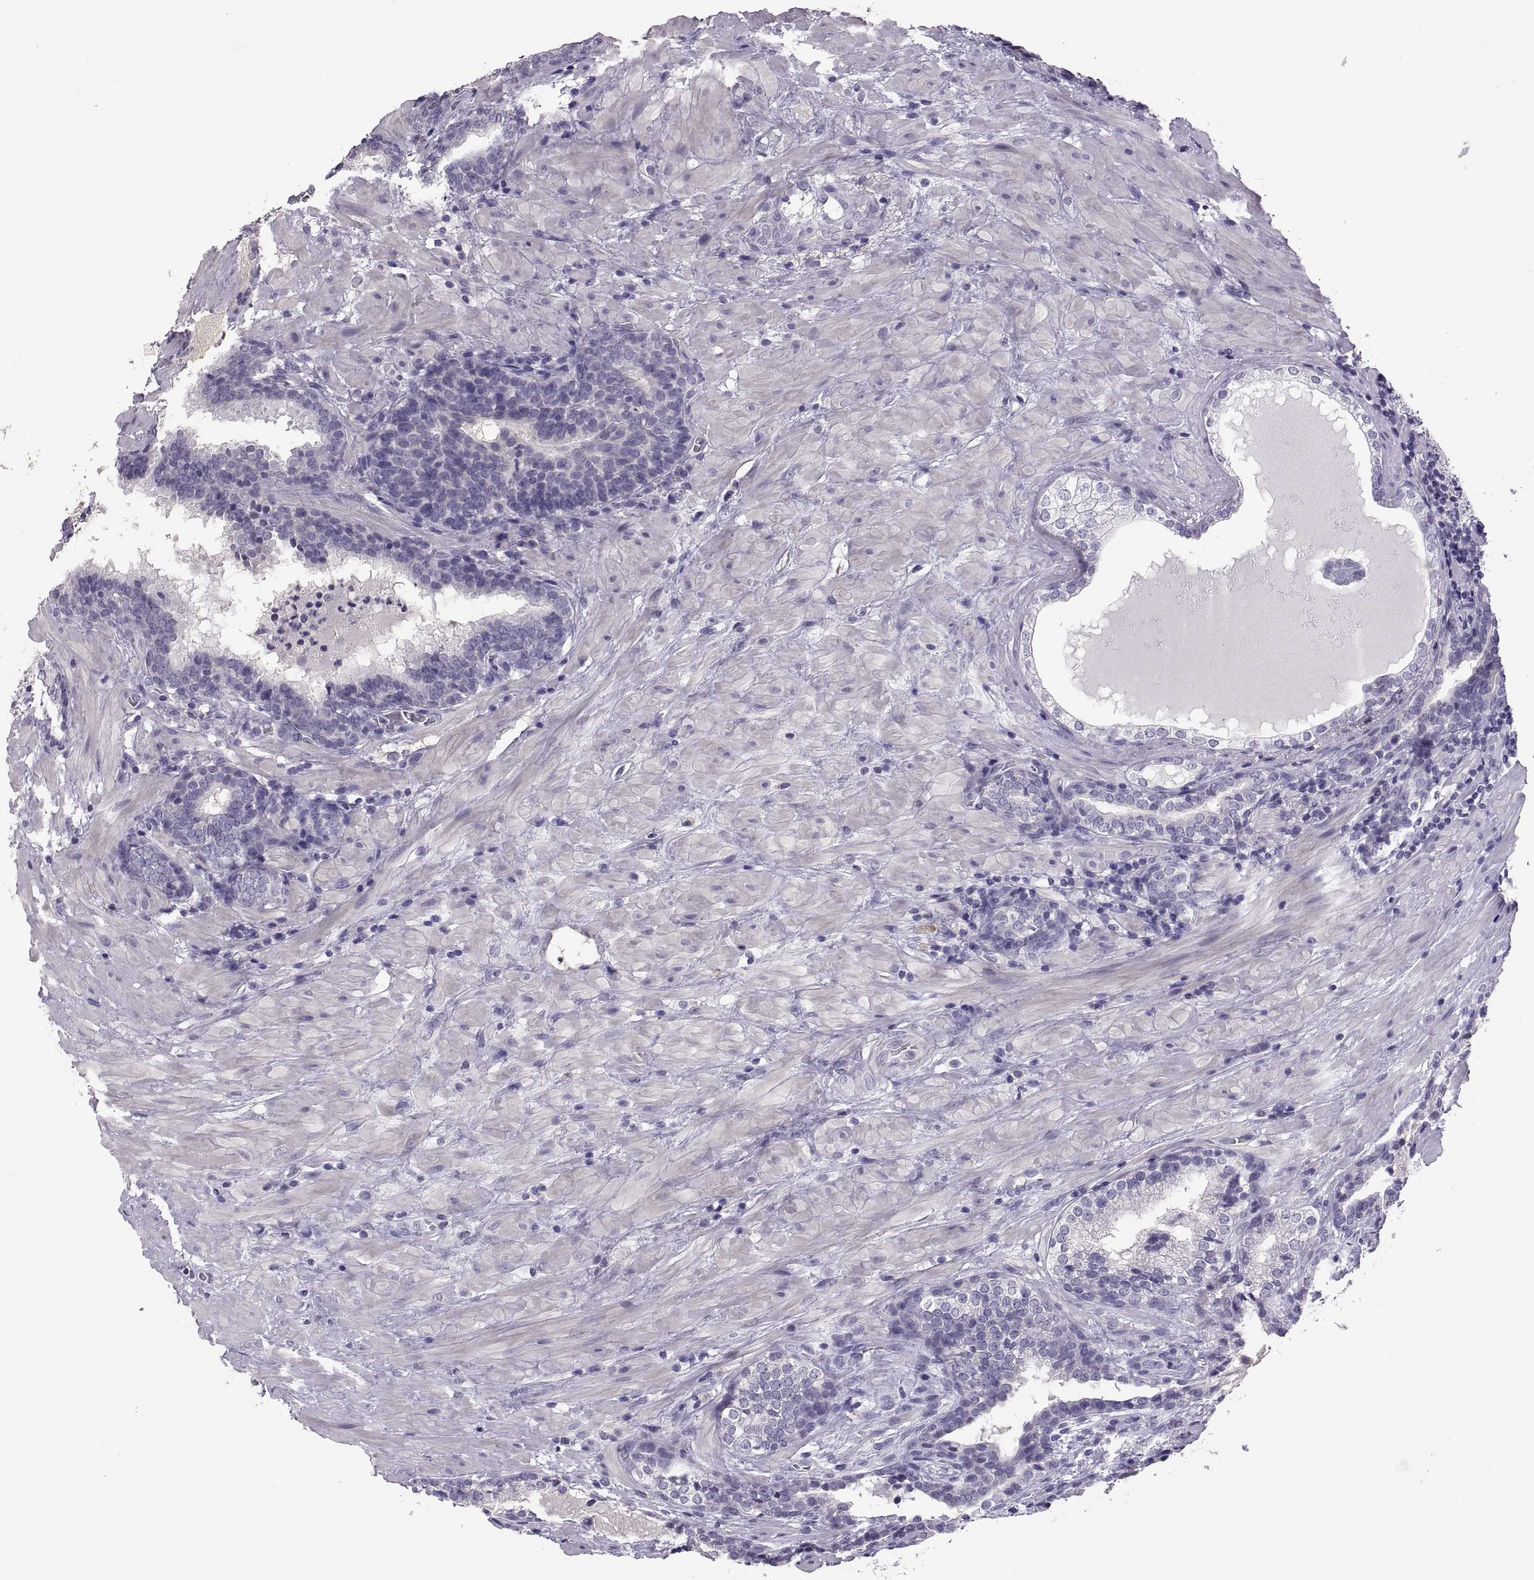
{"staining": {"intensity": "negative", "quantity": "none", "location": "none"}, "tissue": "prostate cancer", "cell_type": "Tumor cells", "image_type": "cancer", "snomed": [{"axis": "morphology", "description": "Adenocarcinoma, NOS"}, {"axis": "topography", "description": "Prostate and seminal vesicle, NOS"}], "caption": "DAB (3,3'-diaminobenzidine) immunohistochemical staining of prostate cancer exhibits no significant positivity in tumor cells.", "gene": "TBX19", "patient": {"sex": "male", "age": 63}}